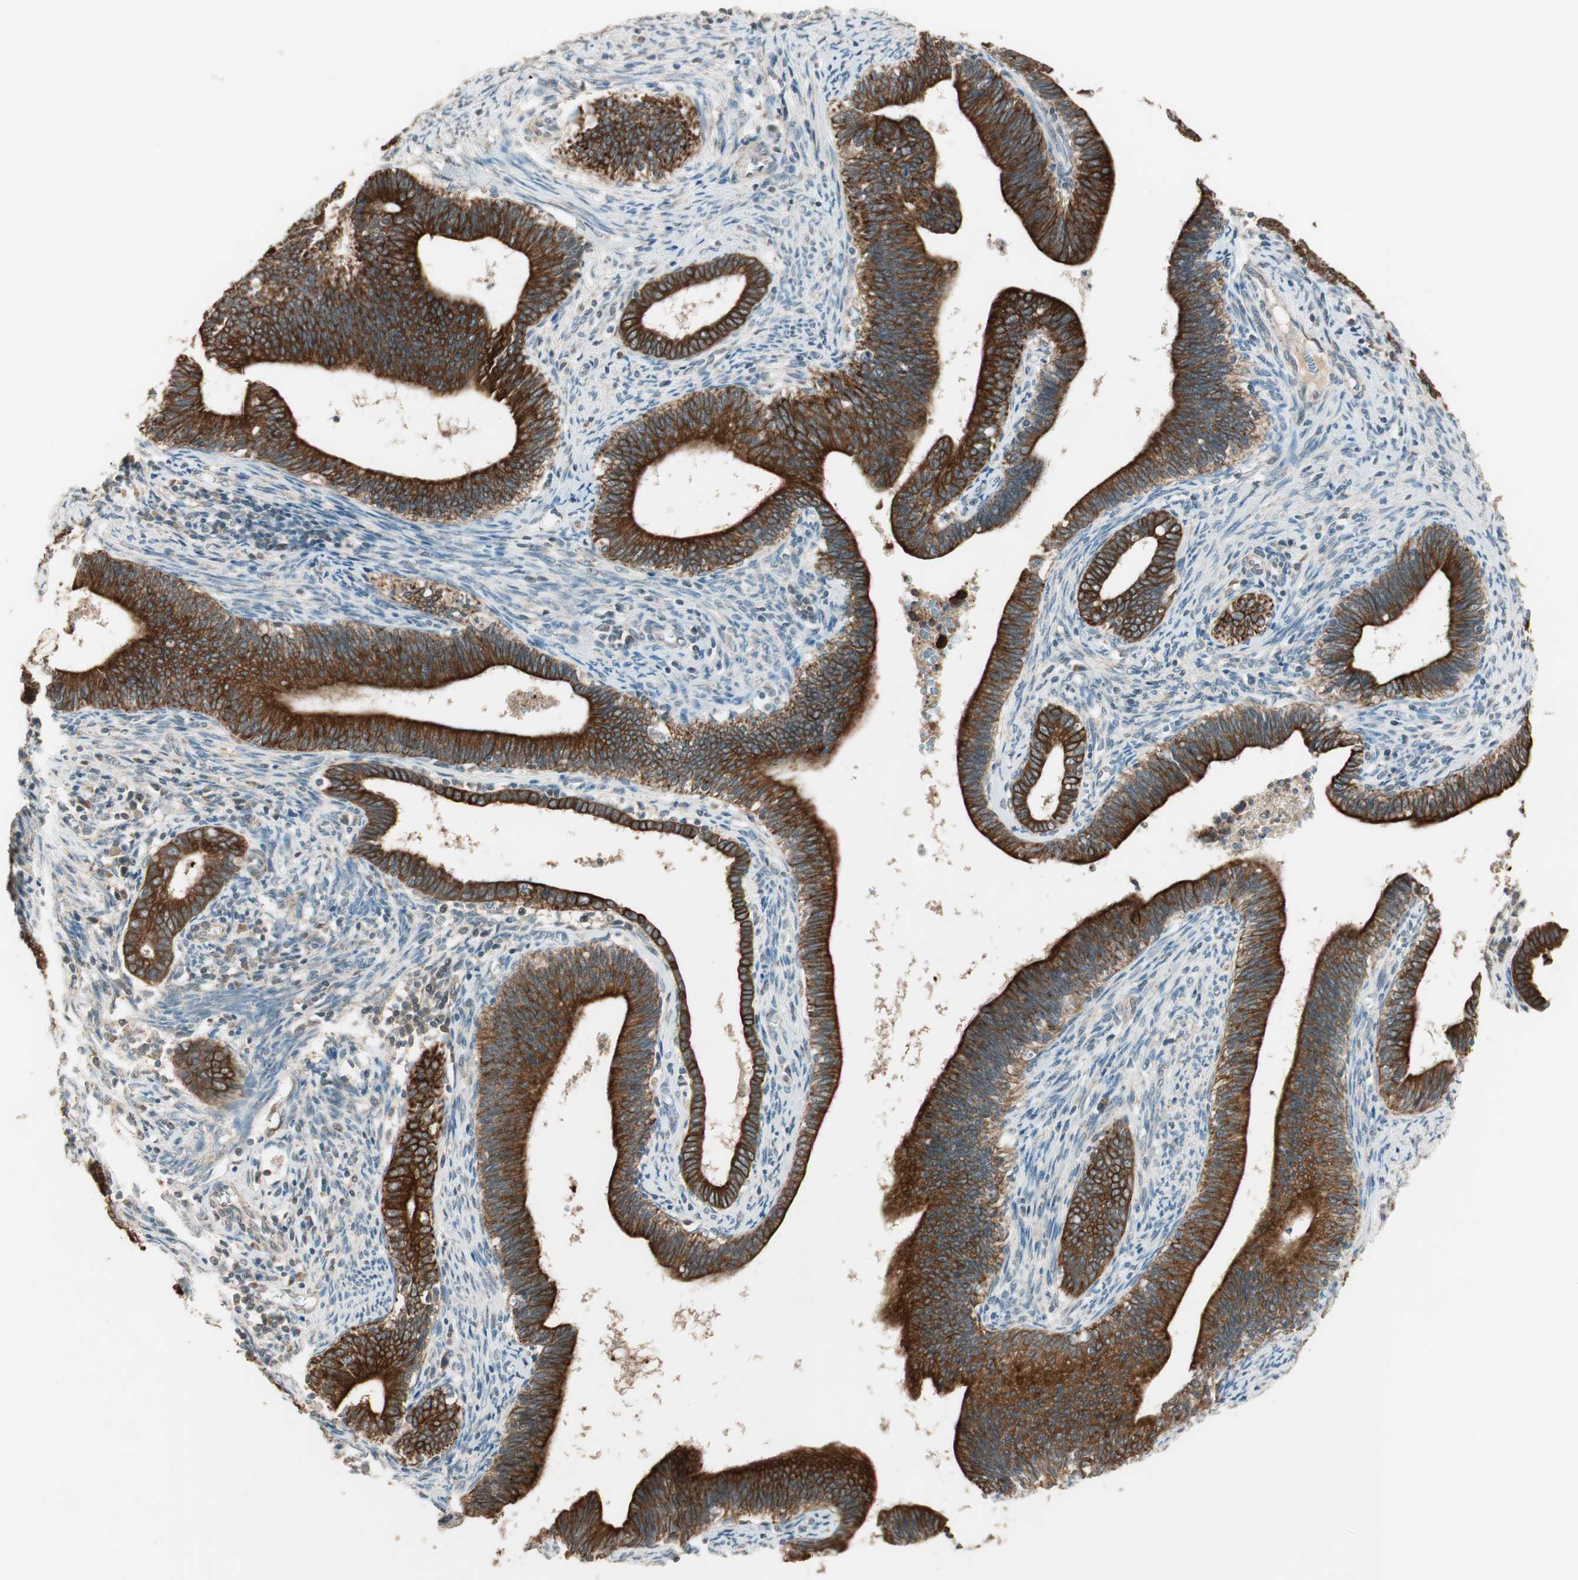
{"staining": {"intensity": "strong", "quantity": ">75%", "location": "cytoplasmic/membranous"}, "tissue": "cervical cancer", "cell_type": "Tumor cells", "image_type": "cancer", "snomed": [{"axis": "morphology", "description": "Adenocarcinoma, NOS"}, {"axis": "topography", "description": "Cervix"}], "caption": "Cervical cancer (adenocarcinoma) was stained to show a protein in brown. There is high levels of strong cytoplasmic/membranous staining in approximately >75% of tumor cells.", "gene": "TRIM21", "patient": {"sex": "female", "age": 44}}